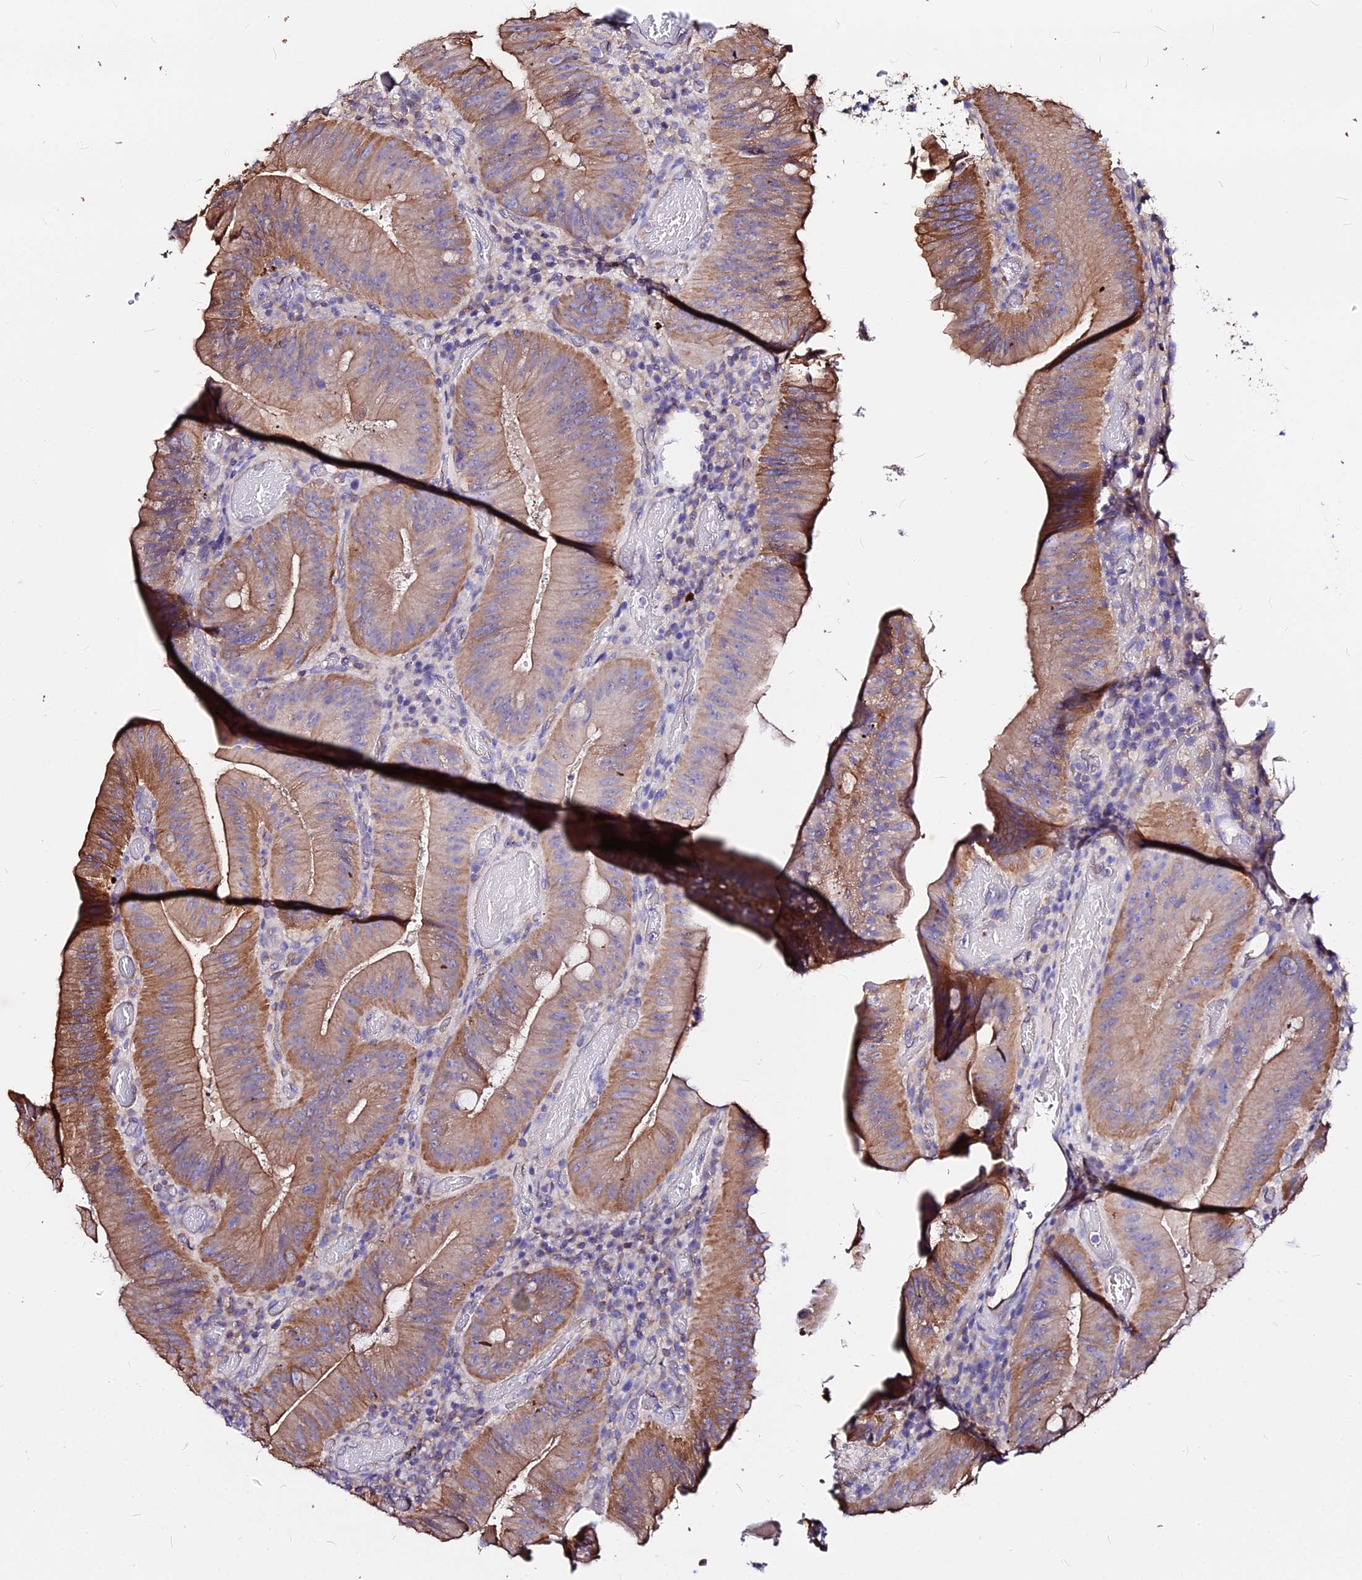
{"staining": {"intensity": "moderate", "quantity": ">75%", "location": "cytoplasmic/membranous"}, "tissue": "colorectal cancer", "cell_type": "Tumor cells", "image_type": "cancer", "snomed": [{"axis": "morphology", "description": "Adenocarcinoma, NOS"}, {"axis": "topography", "description": "Colon"}], "caption": "Brown immunohistochemical staining in colorectal adenocarcinoma displays moderate cytoplasmic/membranous expression in approximately >75% of tumor cells.", "gene": "DAW1", "patient": {"sex": "female", "age": 43}}